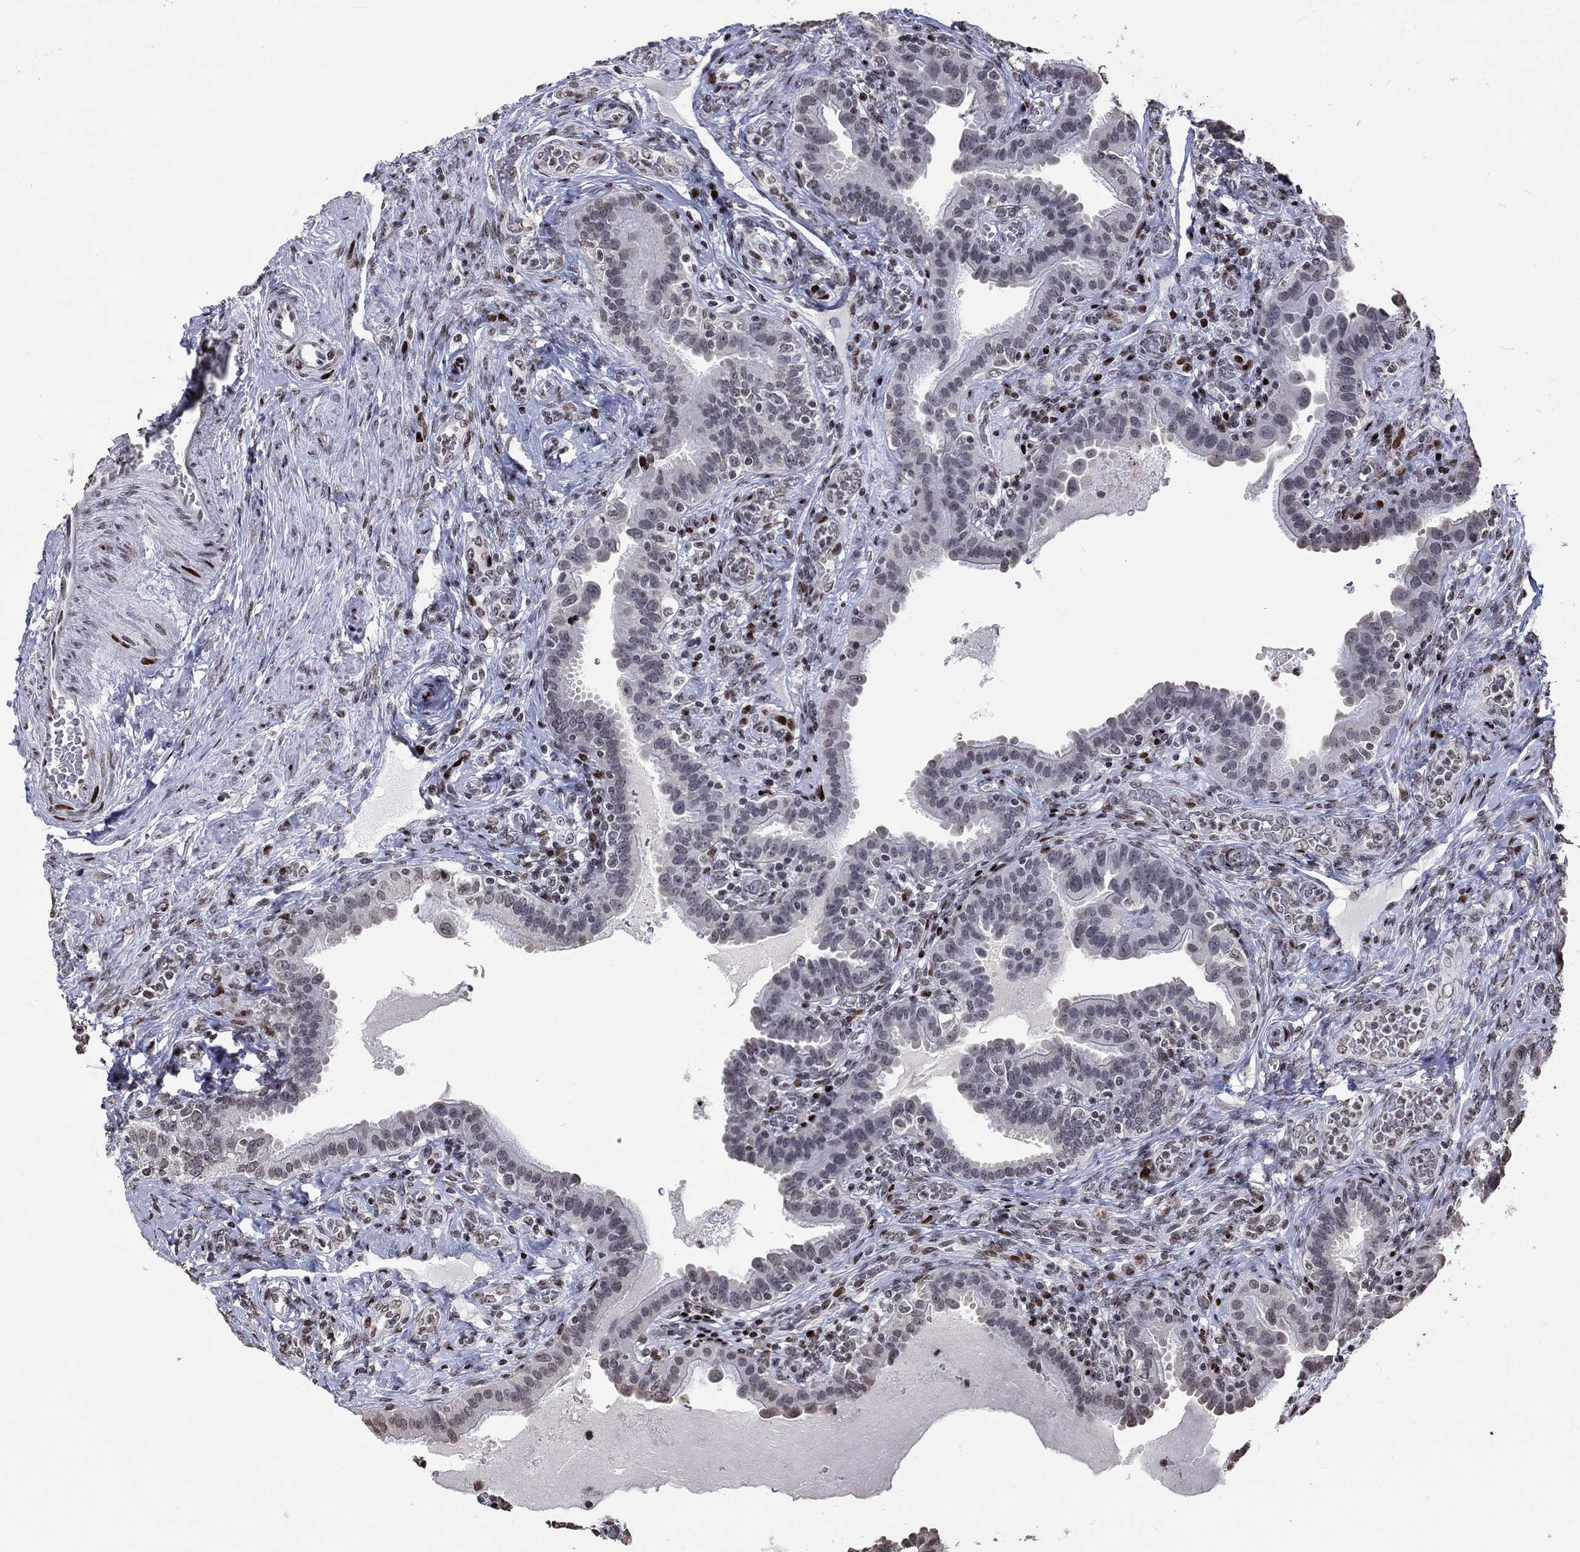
{"staining": {"intensity": "strong", "quantity": "<25%", "location": "nuclear"}, "tissue": "fallopian tube", "cell_type": "Glandular cells", "image_type": "normal", "snomed": [{"axis": "morphology", "description": "Normal tissue, NOS"}, {"axis": "topography", "description": "Fallopian tube"}, {"axis": "topography", "description": "Ovary"}], "caption": "About <25% of glandular cells in normal fallopian tube exhibit strong nuclear protein staining as visualized by brown immunohistochemical staining.", "gene": "SRSF3", "patient": {"sex": "female", "age": 41}}